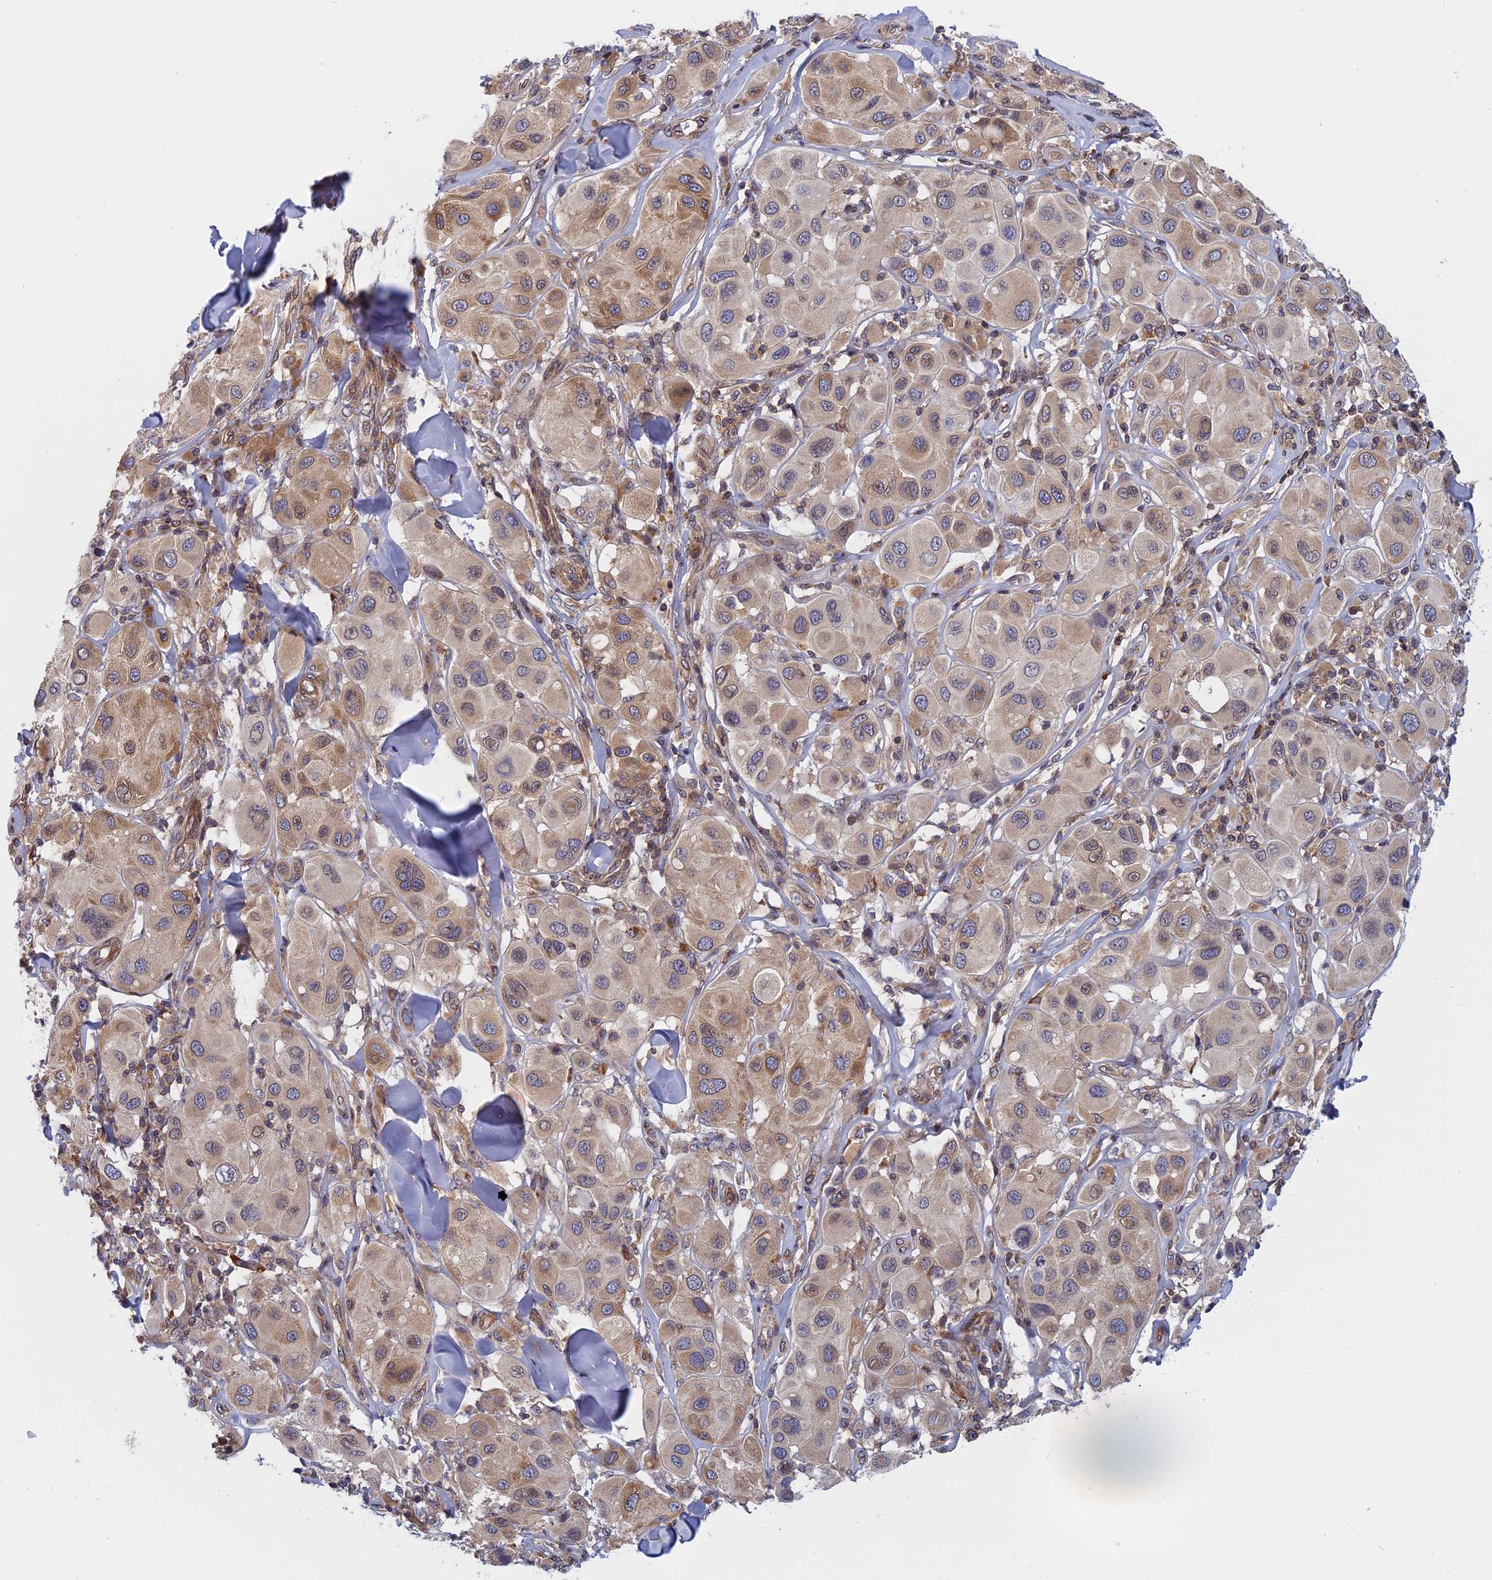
{"staining": {"intensity": "moderate", "quantity": "25%-75%", "location": "cytoplasmic/membranous"}, "tissue": "melanoma", "cell_type": "Tumor cells", "image_type": "cancer", "snomed": [{"axis": "morphology", "description": "Malignant melanoma, Metastatic site"}, {"axis": "topography", "description": "Skin"}], "caption": "Melanoma stained with a brown dye reveals moderate cytoplasmic/membranous positive positivity in approximately 25%-75% of tumor cells.", "gene": "NAA10", "patient": {"sex": "male", "age": 41}}